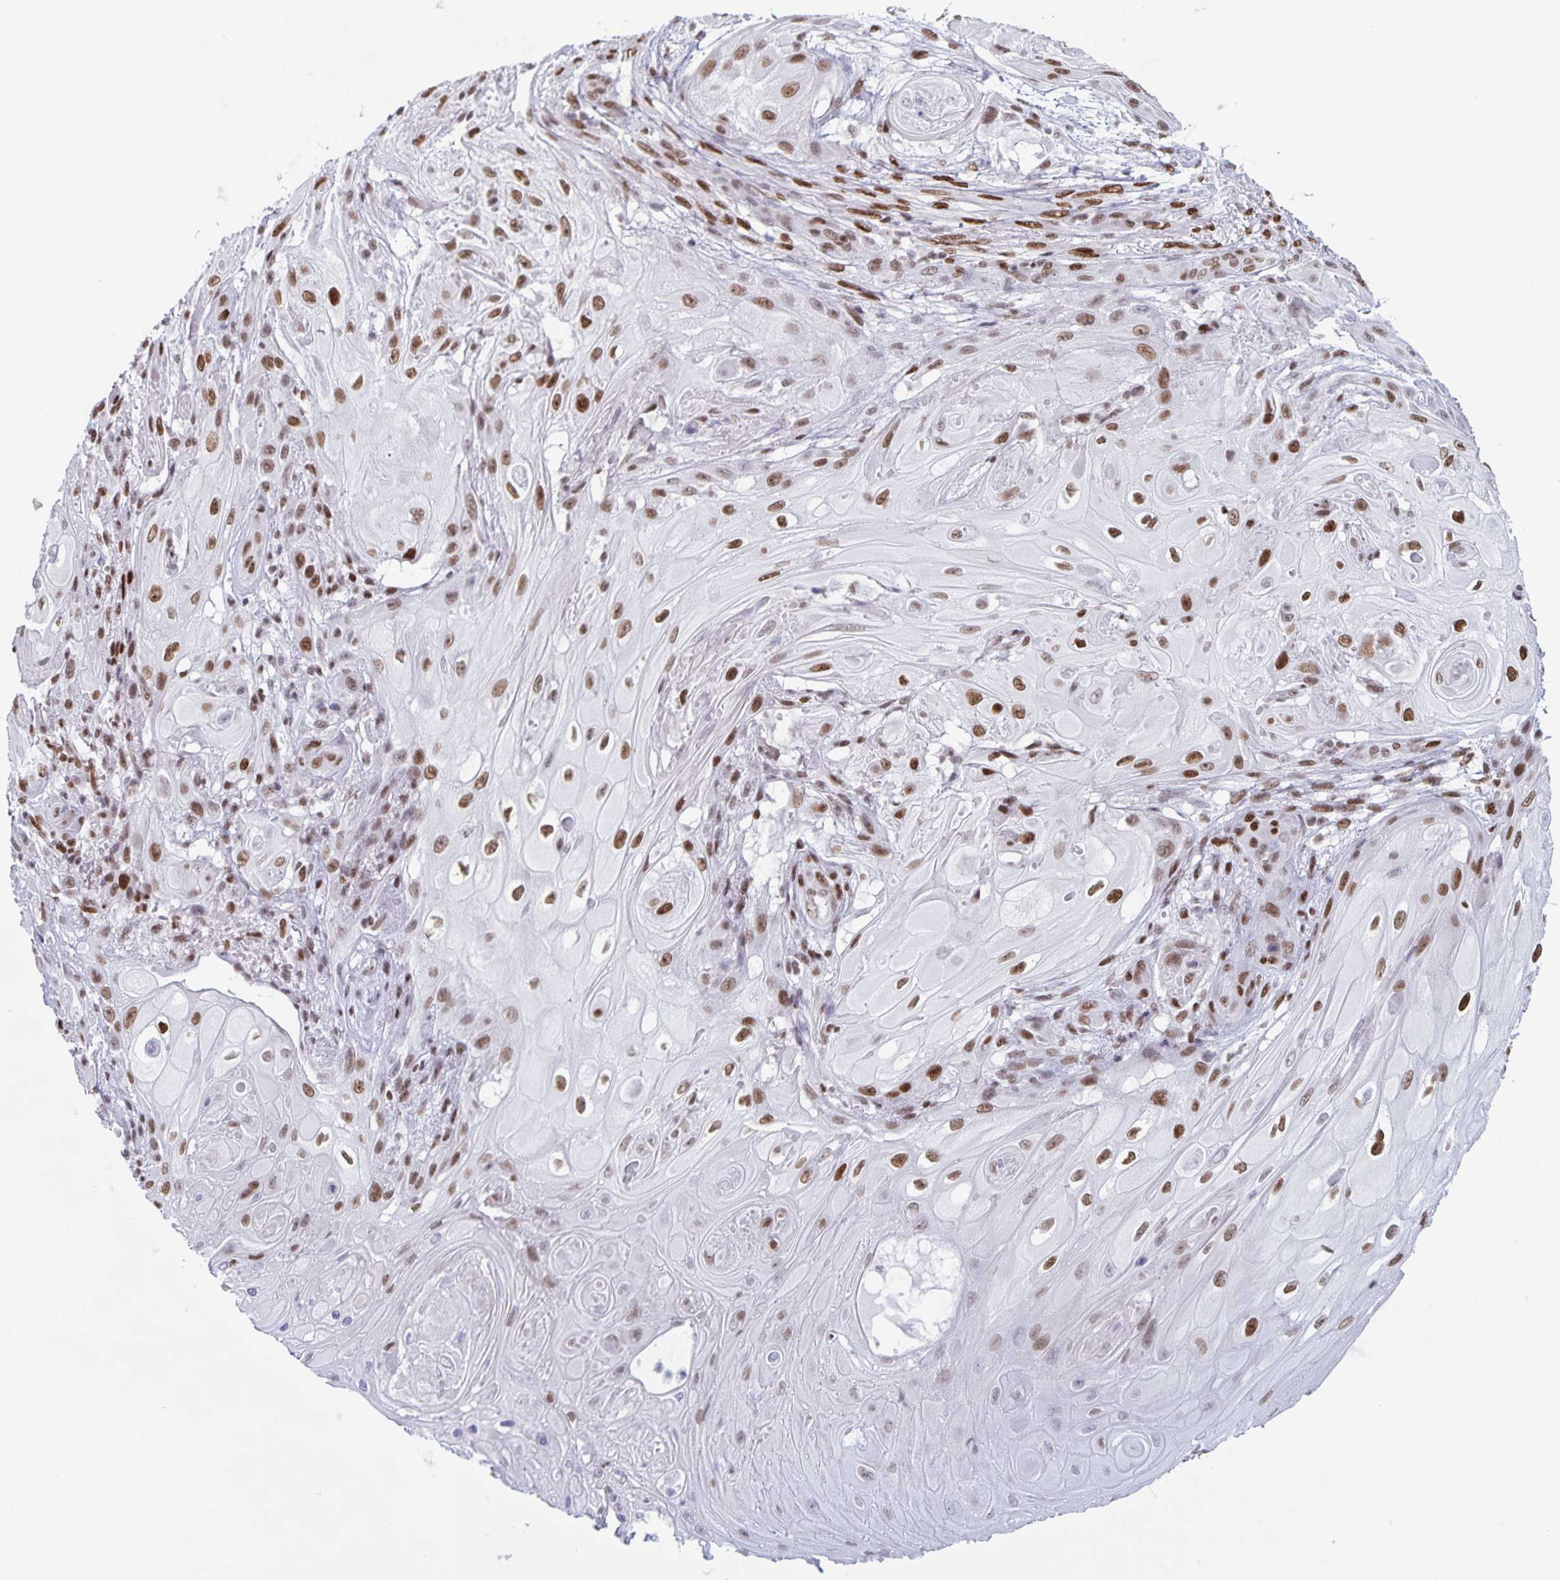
{"staining": {"intensity": "moderate", "quantity": ">75%", "location": "nuclear"}, "tissue": "skin cancer", "cell_type": "Tumor cells", "image_type": "cancer", "snomed": [{"axis": "morphology", "description": "Squamous cell carcinoma, NOS"}, {"axis": "topography", "description": "Skin"}], "caption": "Skin cancer (squamous cell carcinoma) stained with a protein marker displays moderate staining in tumor cells.", "gene": "JUND", "patient": {"sex": "male", "age": 62}}